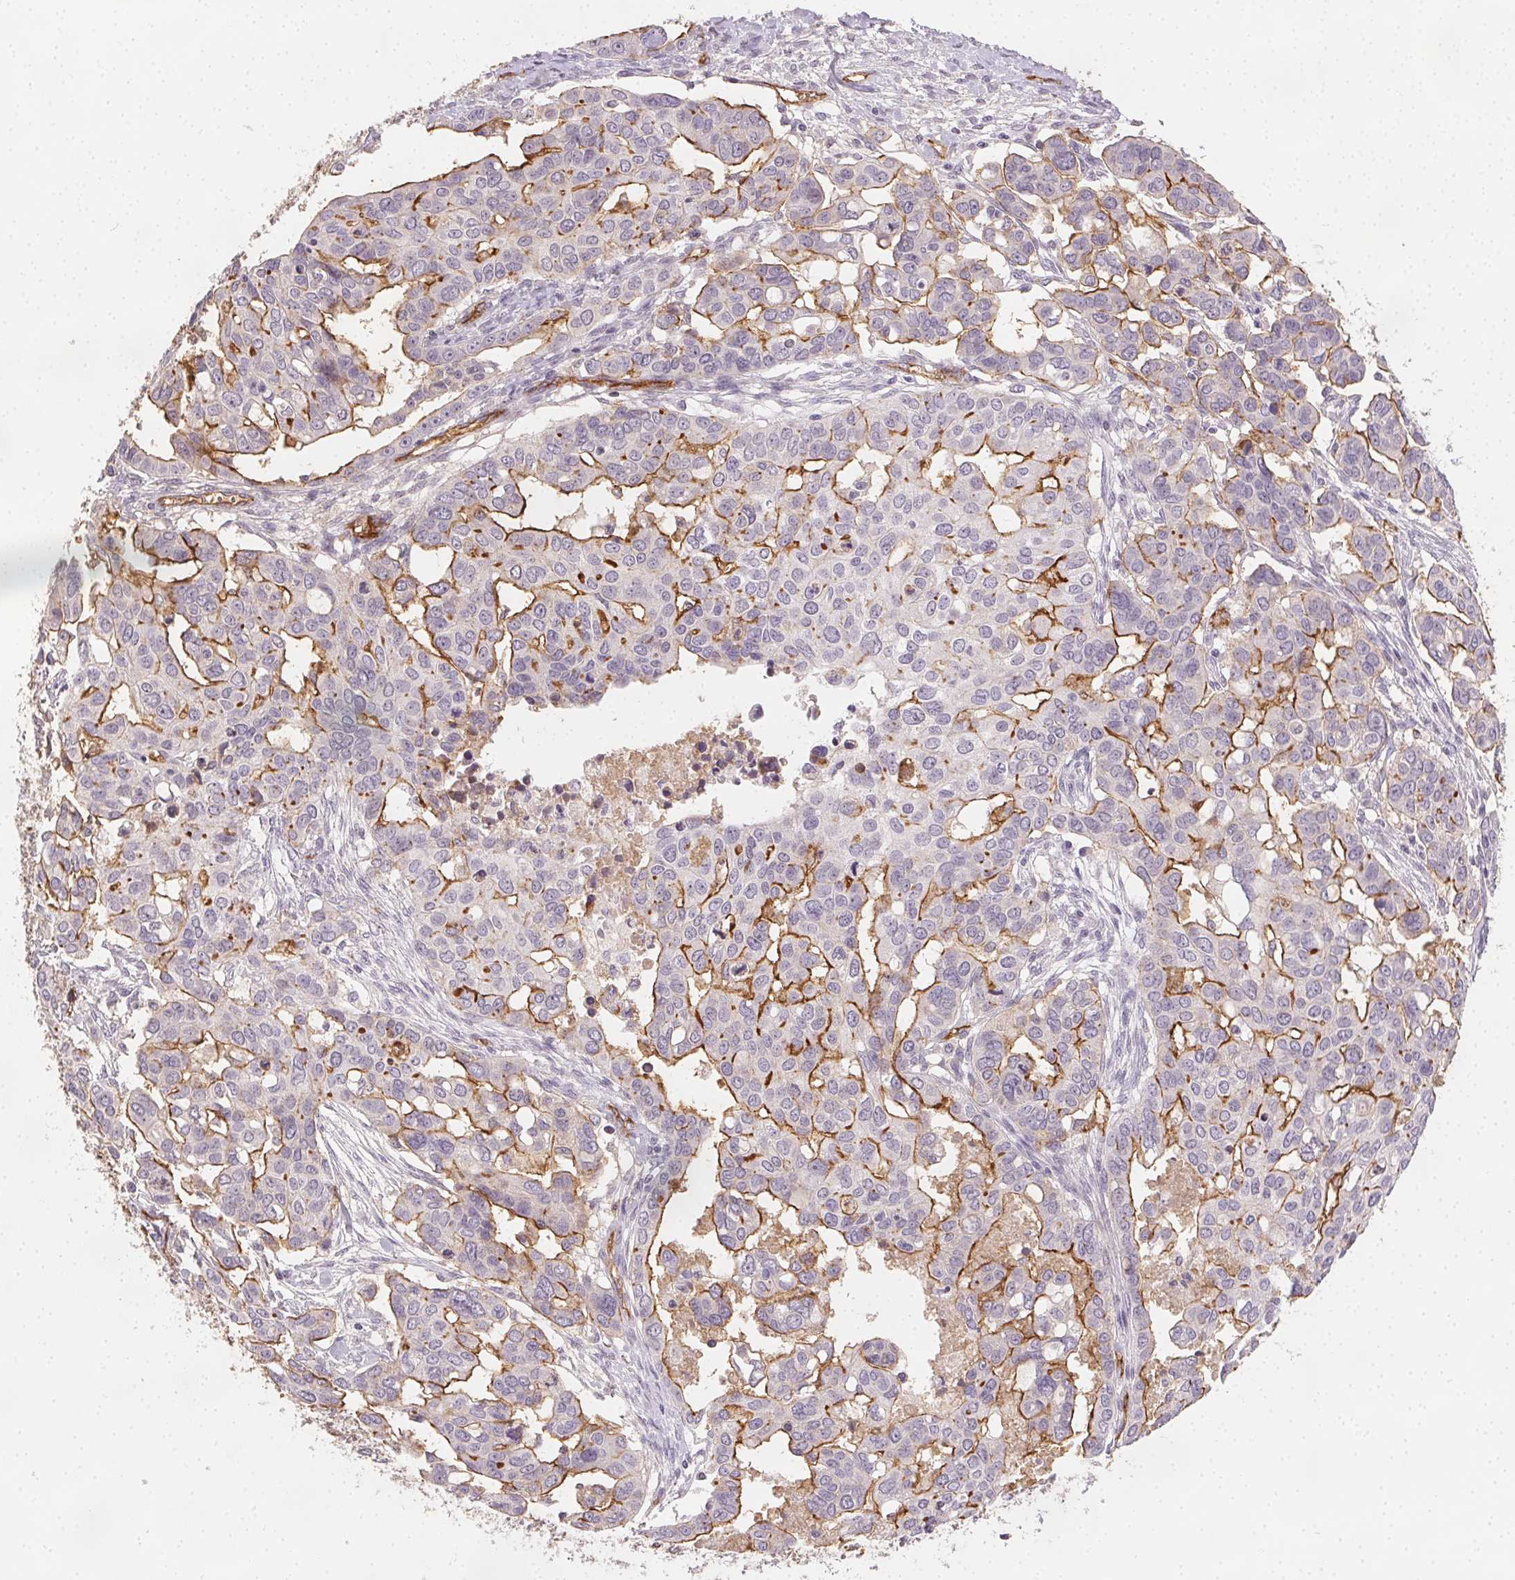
{"staining": {"intensity": "strong", "quantity": "25%-75%", "location": "cytoplasmic/membranous"}, "tissue": "ovarian cancer", "cell_type": "Tumor cells", "image_type": "cancer", "snomed": [{"axis": "morphology", "description": "Carcinoma, endometroid"}, {"axis": "topography", "description": "Ovary"}], "caption": "Human endometroid carcinoma (ovarian) stained for a protein (brown) displays strong cytoplasmic/membranous positive expression in approximately 25%-75% of tumor cells.", "gene": "PODXL", "patient": {"sex": "female", "age": 78}}